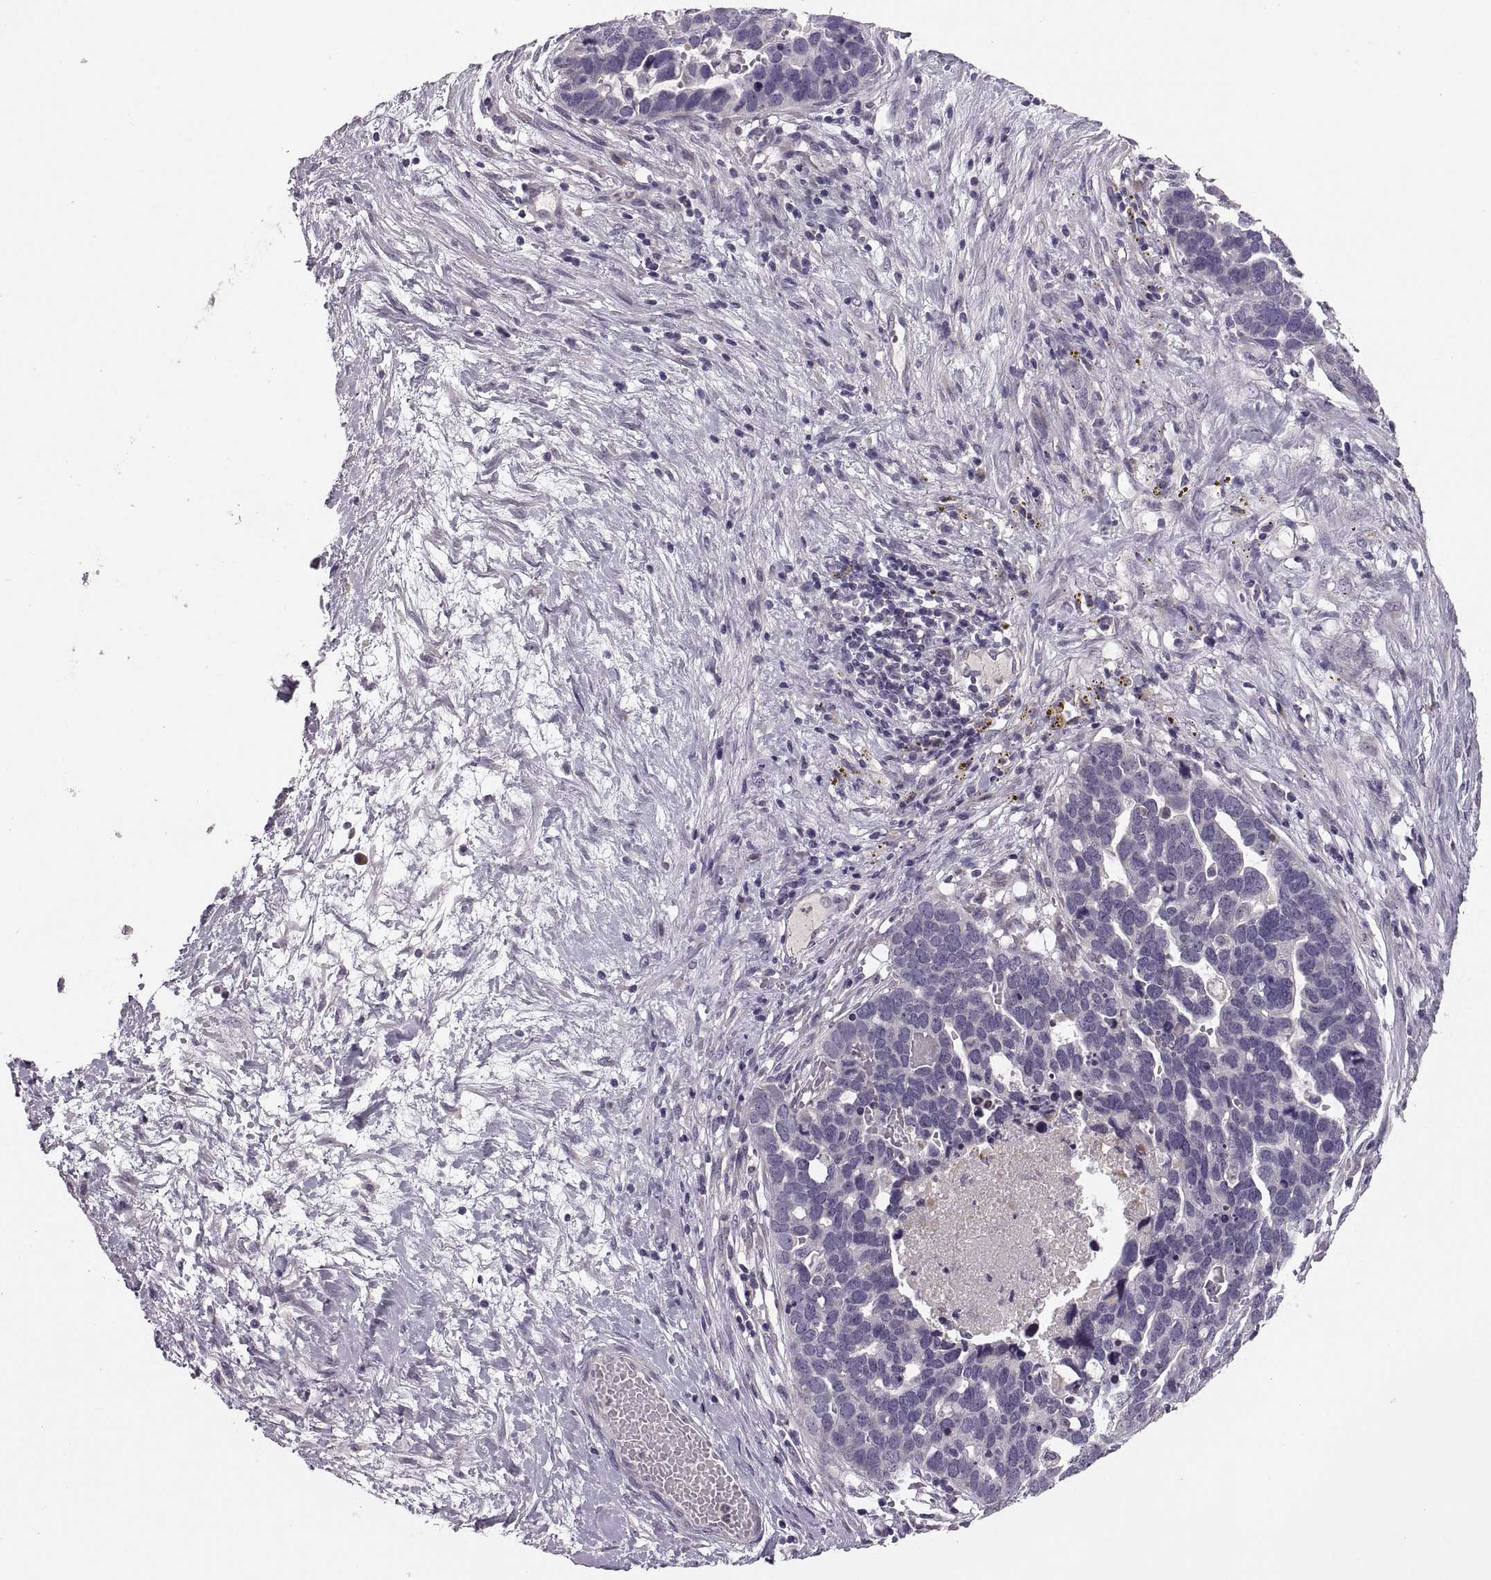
{"staining": {"intensity": "negative", "quantity": "none", "location": "none"}, "tissue": "ovarian cancer", "cell_type": "Tumor cells", "image_type": "cancer", "snomed": [{"axis": "morphology", "description": "Cystadenocarcinoma, serous, NOS"}, {"axis": "topography", "description": "Ovary"}], "caption": "Immunohistochemistry (IHC) of human ovarian serous cystadenocarcinoma displays no staining in tumor cells.", "gene": "ADH6", "patient": {"sex": "female", "age": 54}}